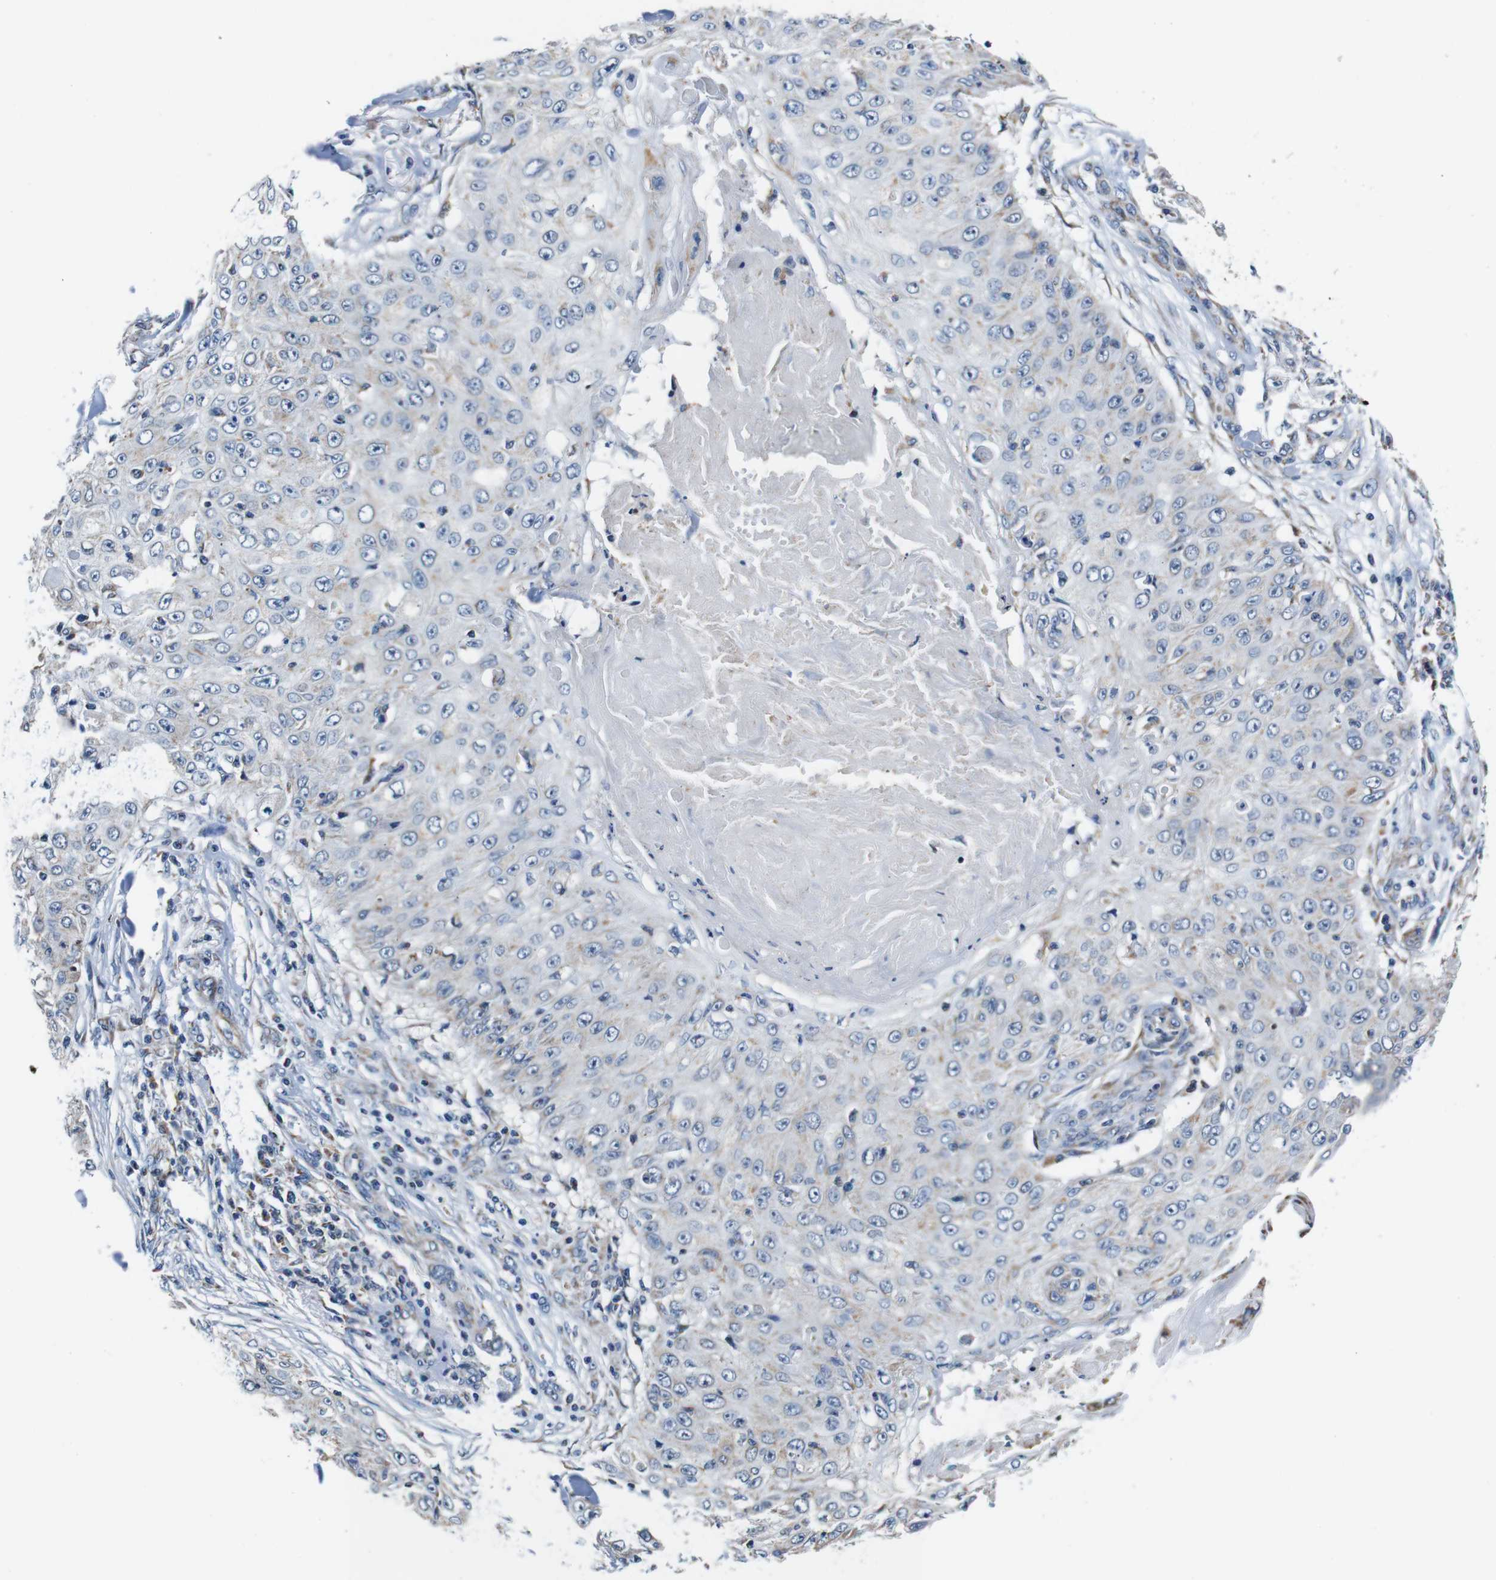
{"staining": {"intensity": "negative", "quantity": "none", "location": "none"}, "tissue": "skin cancer", "cell_type": "Tumor cells", "image_type": "cancer", "snomed": [{"axis": "morphology", "description": "Squamous cell carcinoma, NOS"}, {"axis": "topography", "description": "Skin"}], "caption": "The histopathology image shows no significant staining in tumor cells of squamous cell carcinoma (skin).", "gene": "LRP4", "patient": {"sex": "male", "age": 86}}